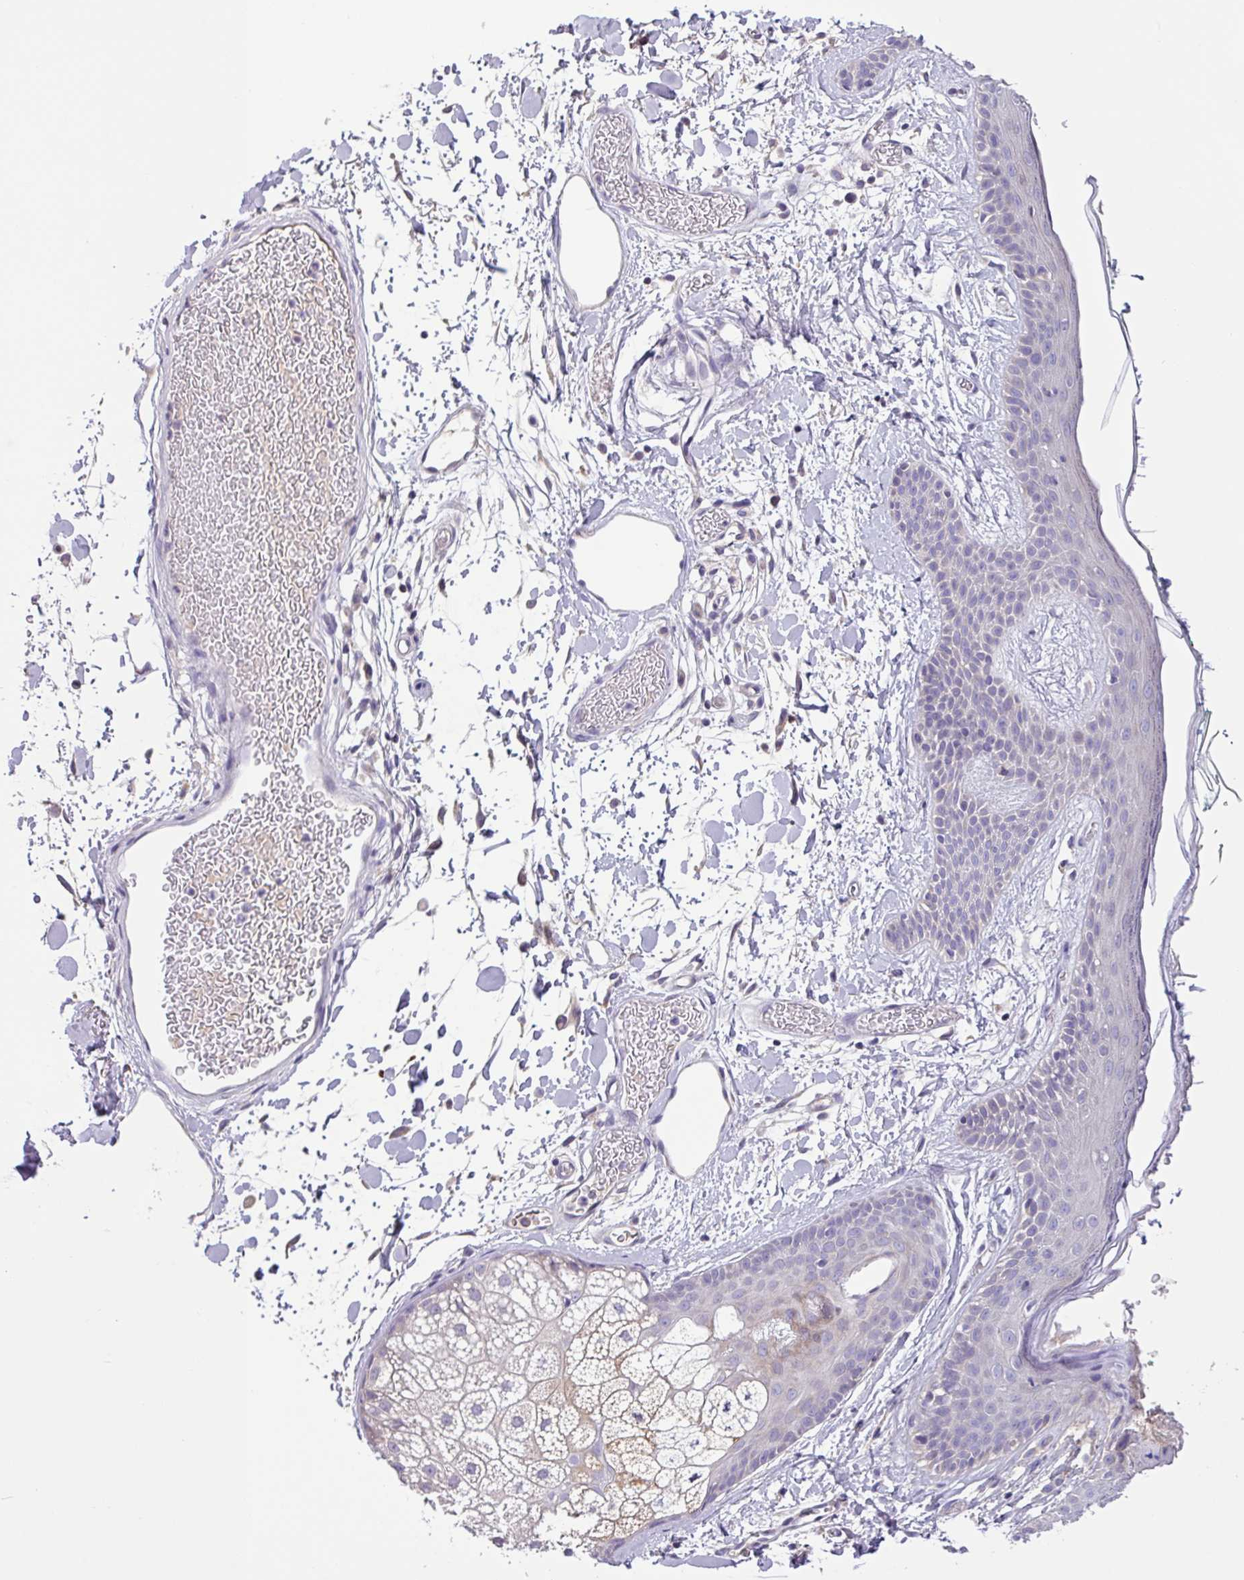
{"staining": {"intensity": "negative", "quantity": "none", "location": "none"}, "tissue": "skin", "cell_type": "Fibroblasts", "image_type": "normal", "snomed": [{"axis": "morphology", "description": "Normal tissue, NOS"}, {"axis": "topography", "description": "Skin"}], "caption": "Immunohistochemistry image of normal skin: skin stained with DAB demonstrates no significant protein staining in fibroblasts.", "gene": "SFTPB", "patient": {"sex": "male", "age": 79}}